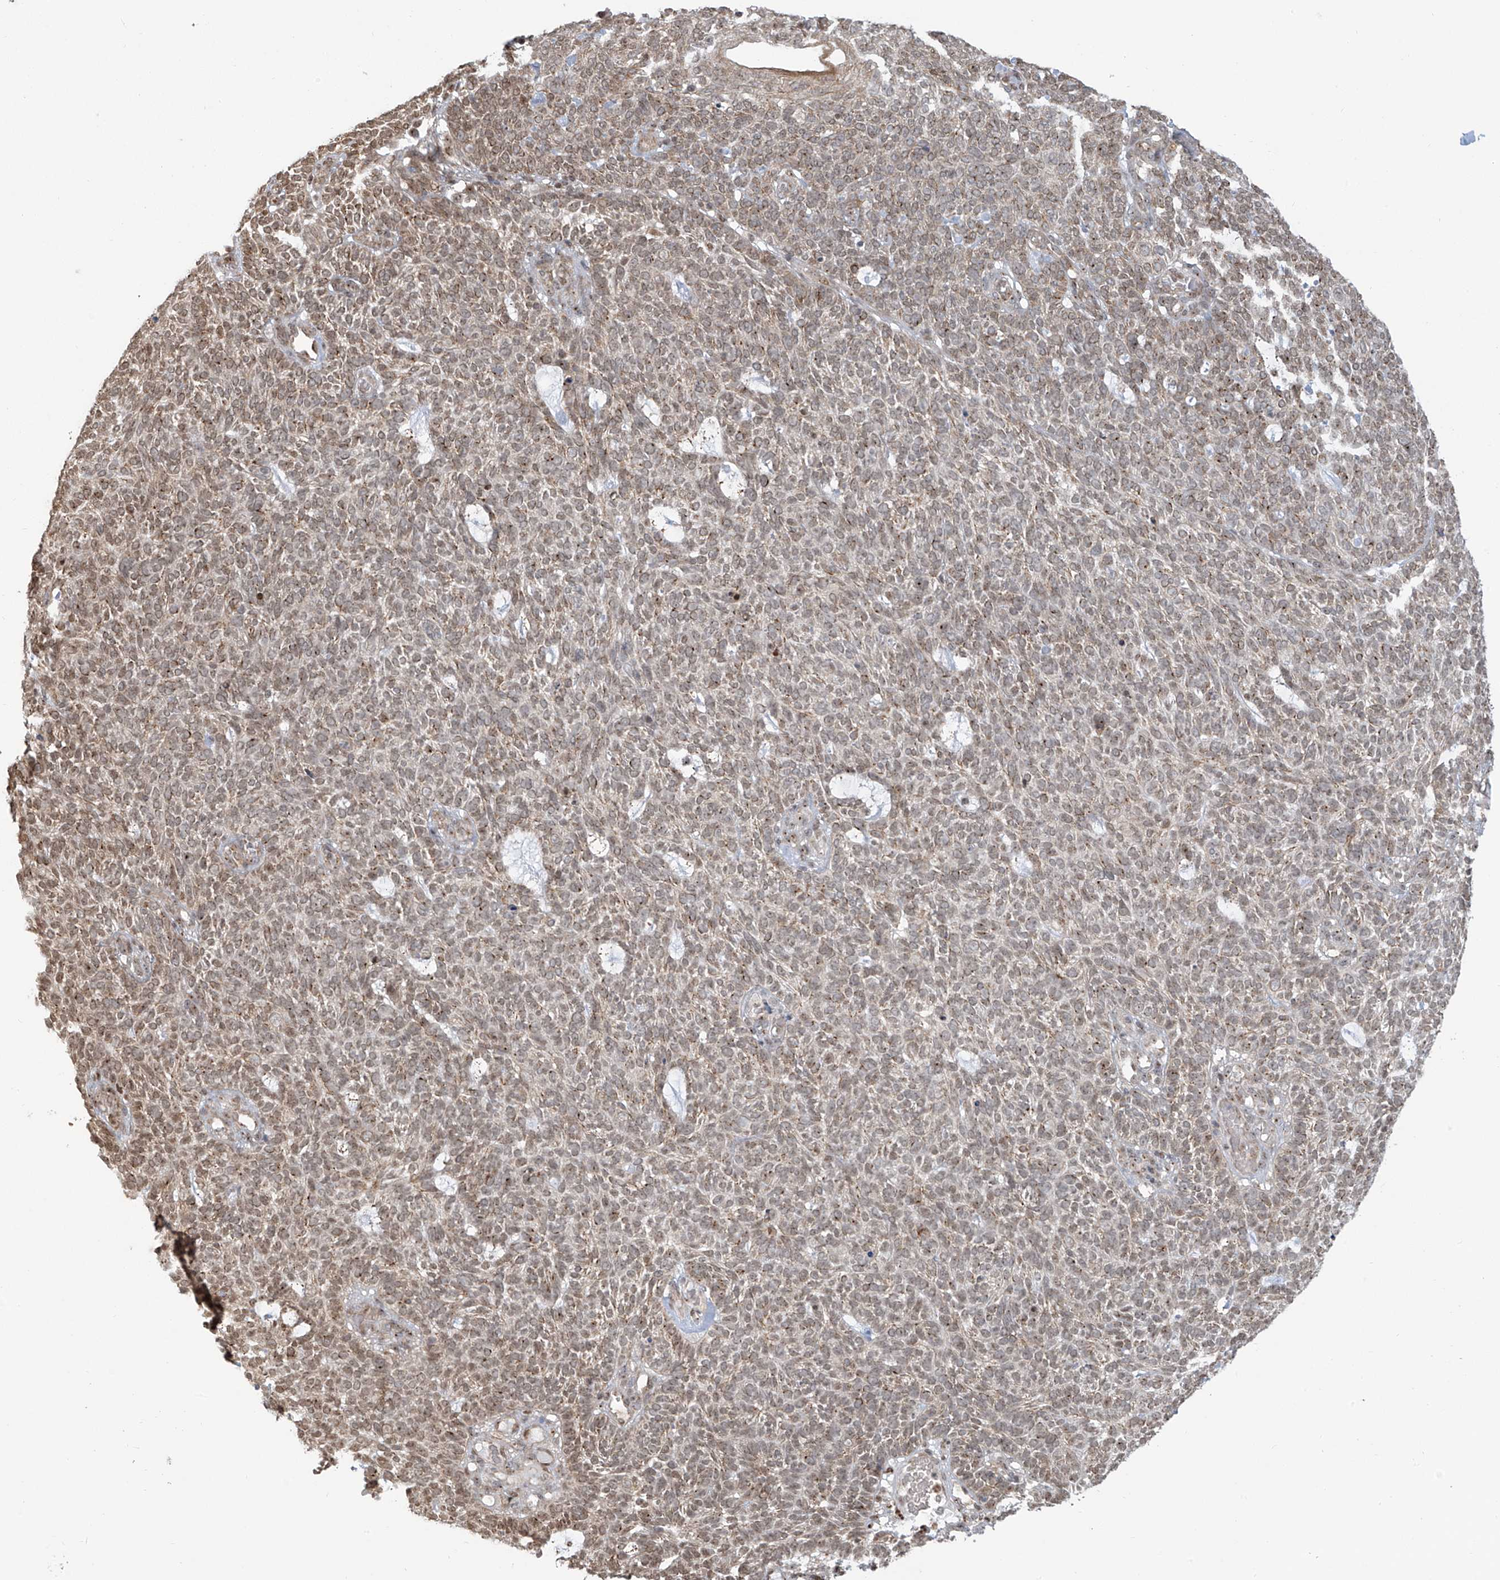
{"staining": {"intensity": "weak", "quantity": ">75%", "location": "nuclear"}, "tissue": "skin cancer", "cell_type": "Tumor cells", "image_type": "cancer", "snomed": [{"axis": "morphology", "description": "Squamous cell carcinoma, NOS"}, {"axis": "topography", "description": "Skin"}], "caption": "Weak nuclear protein positivity is appreciated in approximately >75% of tumor cells in skin squamous cell carcinoma. The staining is performed using DAB brown chromogen to label protein expression. The nuclei are counter-stained blue using hematoxylin.", "gene": "VMP1", "patient": {"sex": "female", "age": 90}}